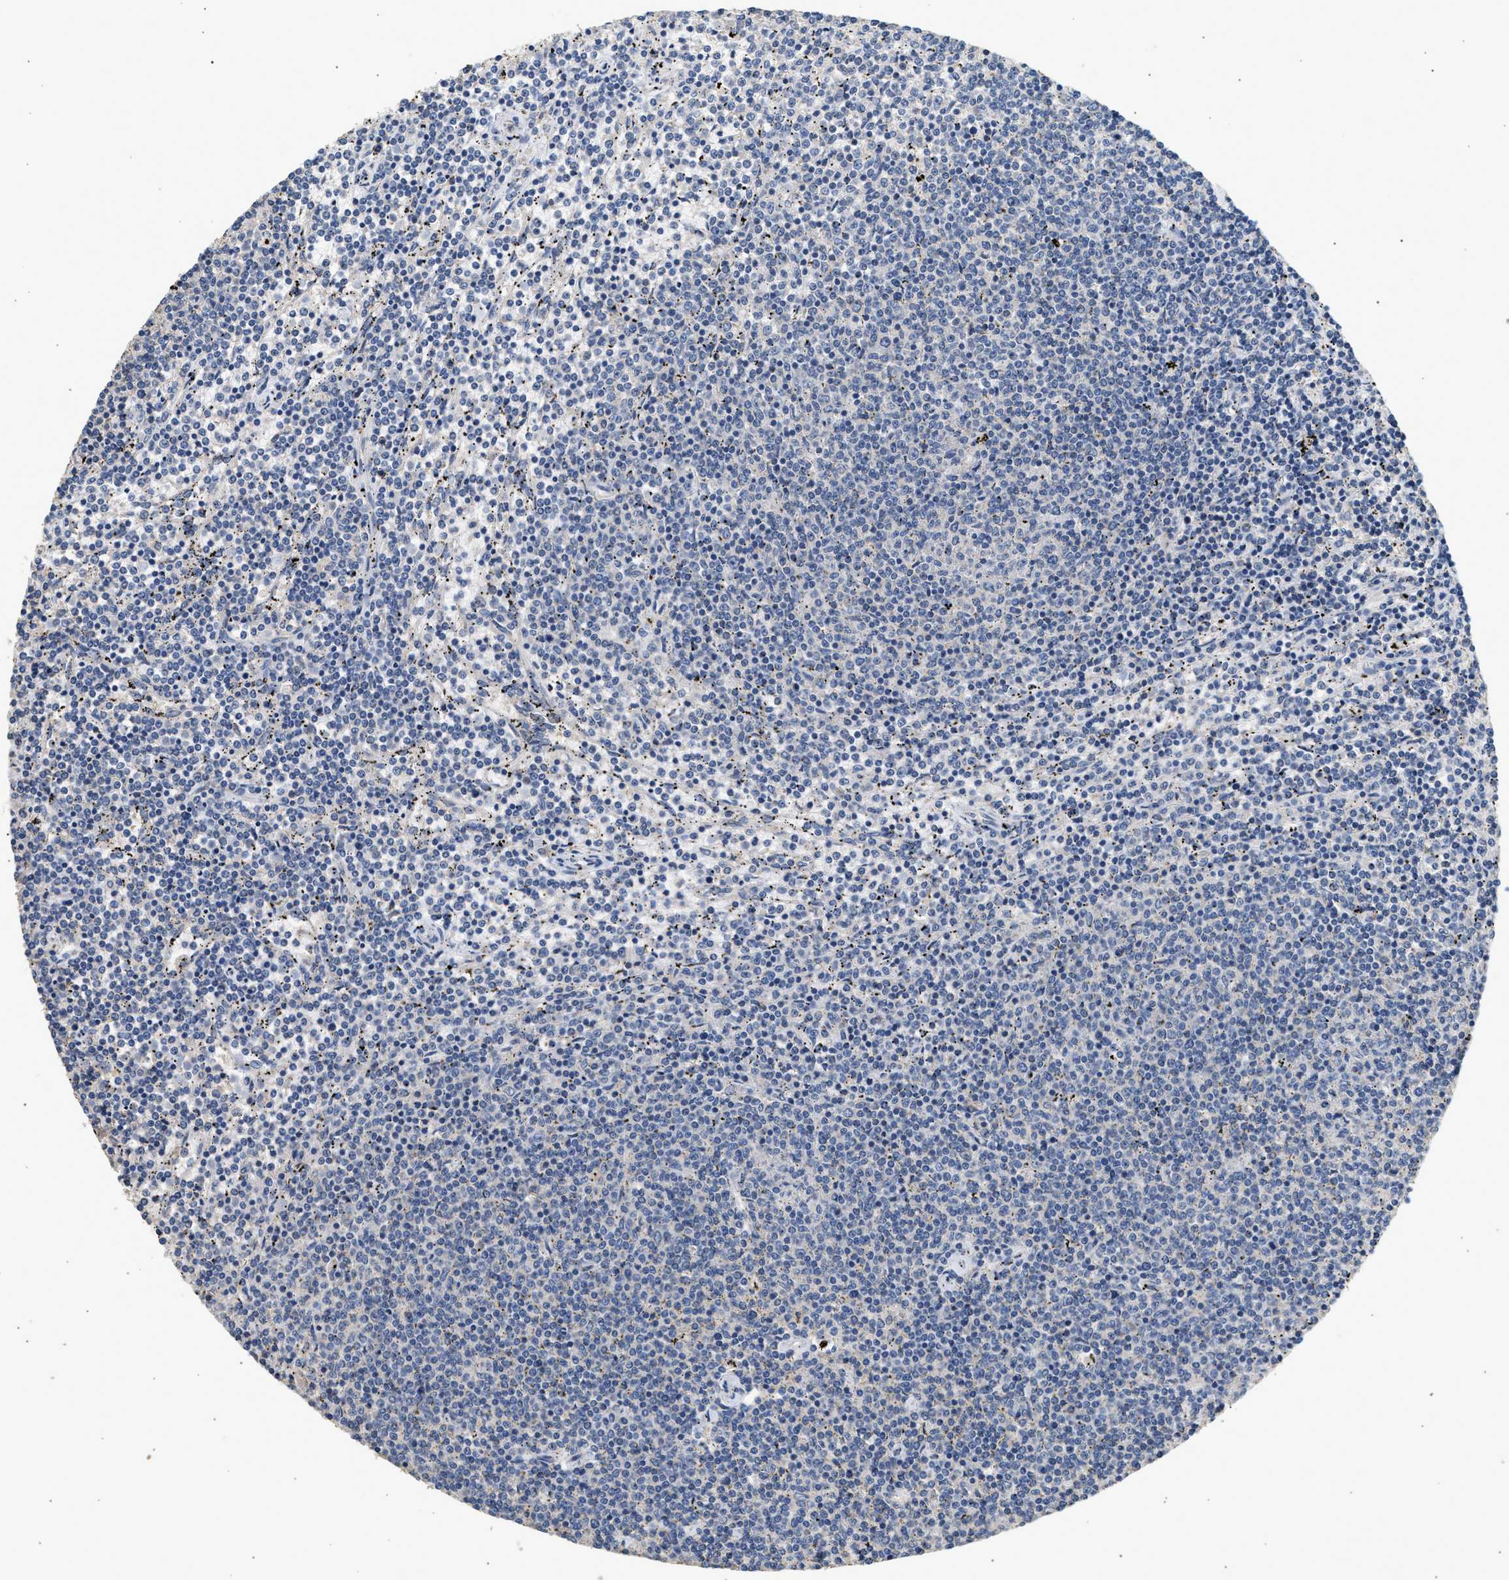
{"staining": {"intensity": "negative", "quantity": "none", "location": "none"}, "tissue": "lymphoma", "cell_type": "Tumor cells", "image_type": "cancer", "snomed": [{"axis": "morphology", "description": "Malignant lymphoma, non-Hodgkin's type, Low grade"}, {"axis": "topography", "description": "Spleen"}], "caption": "The immunohistochemistry (IHC) micrograph has no significant staining in tumor cells of lymphoma tissue. (DAB immunohistochemistry (IHC), high magnification).", "gene": "WDR31", "patient": {"sex": "female", "age": 50}}